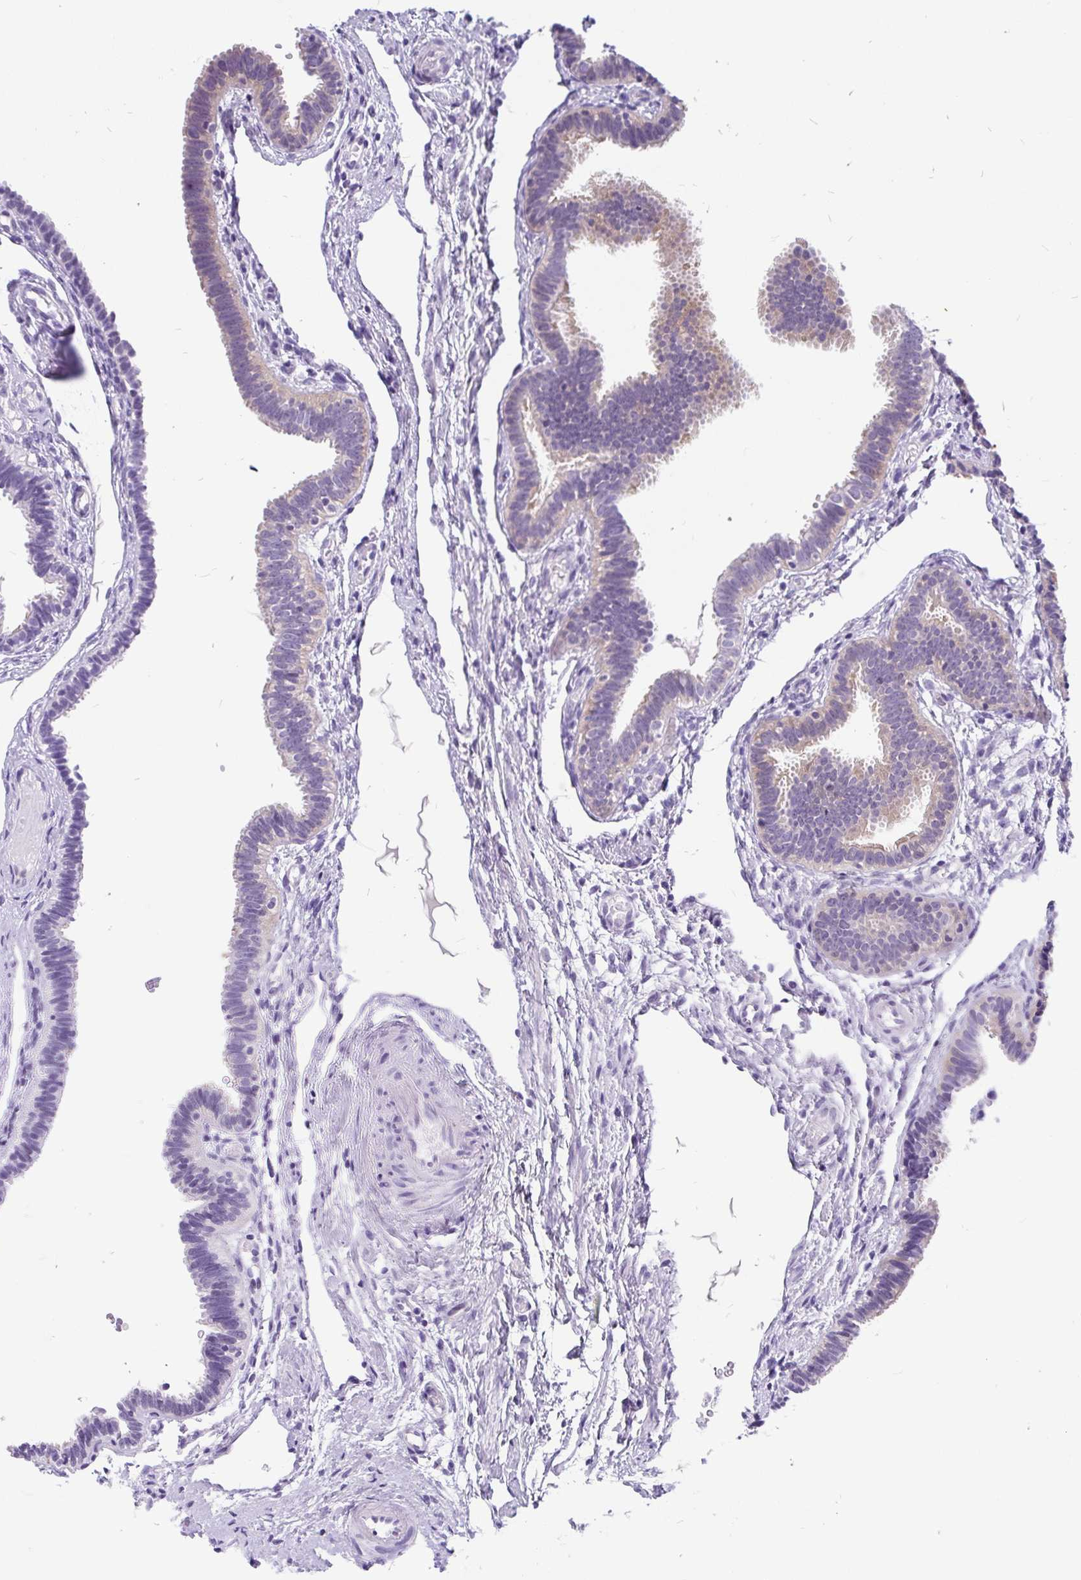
{"staining": {"intensity": "moderate", "quantity": "<25%", "location": "cytoplasmic/membranous"}, "tissue": "fallopian tube", "cell_type": "Glandular cells", "image_type": "normal", "snomed": [{"axis": "morphology", "description": "Normal tissue, NOS"}, {"axis": "topography", "description": "Fallopian tube"}], "caption": "This histopathology image exhibits IHC staining of unremarkable human fallopian tube, with low moderate cytoplasmic/membranous staining in approximately <25% of glandular cells.", "gene": "KIAA2013", "patient": {"sex": "female", "age": 37}}